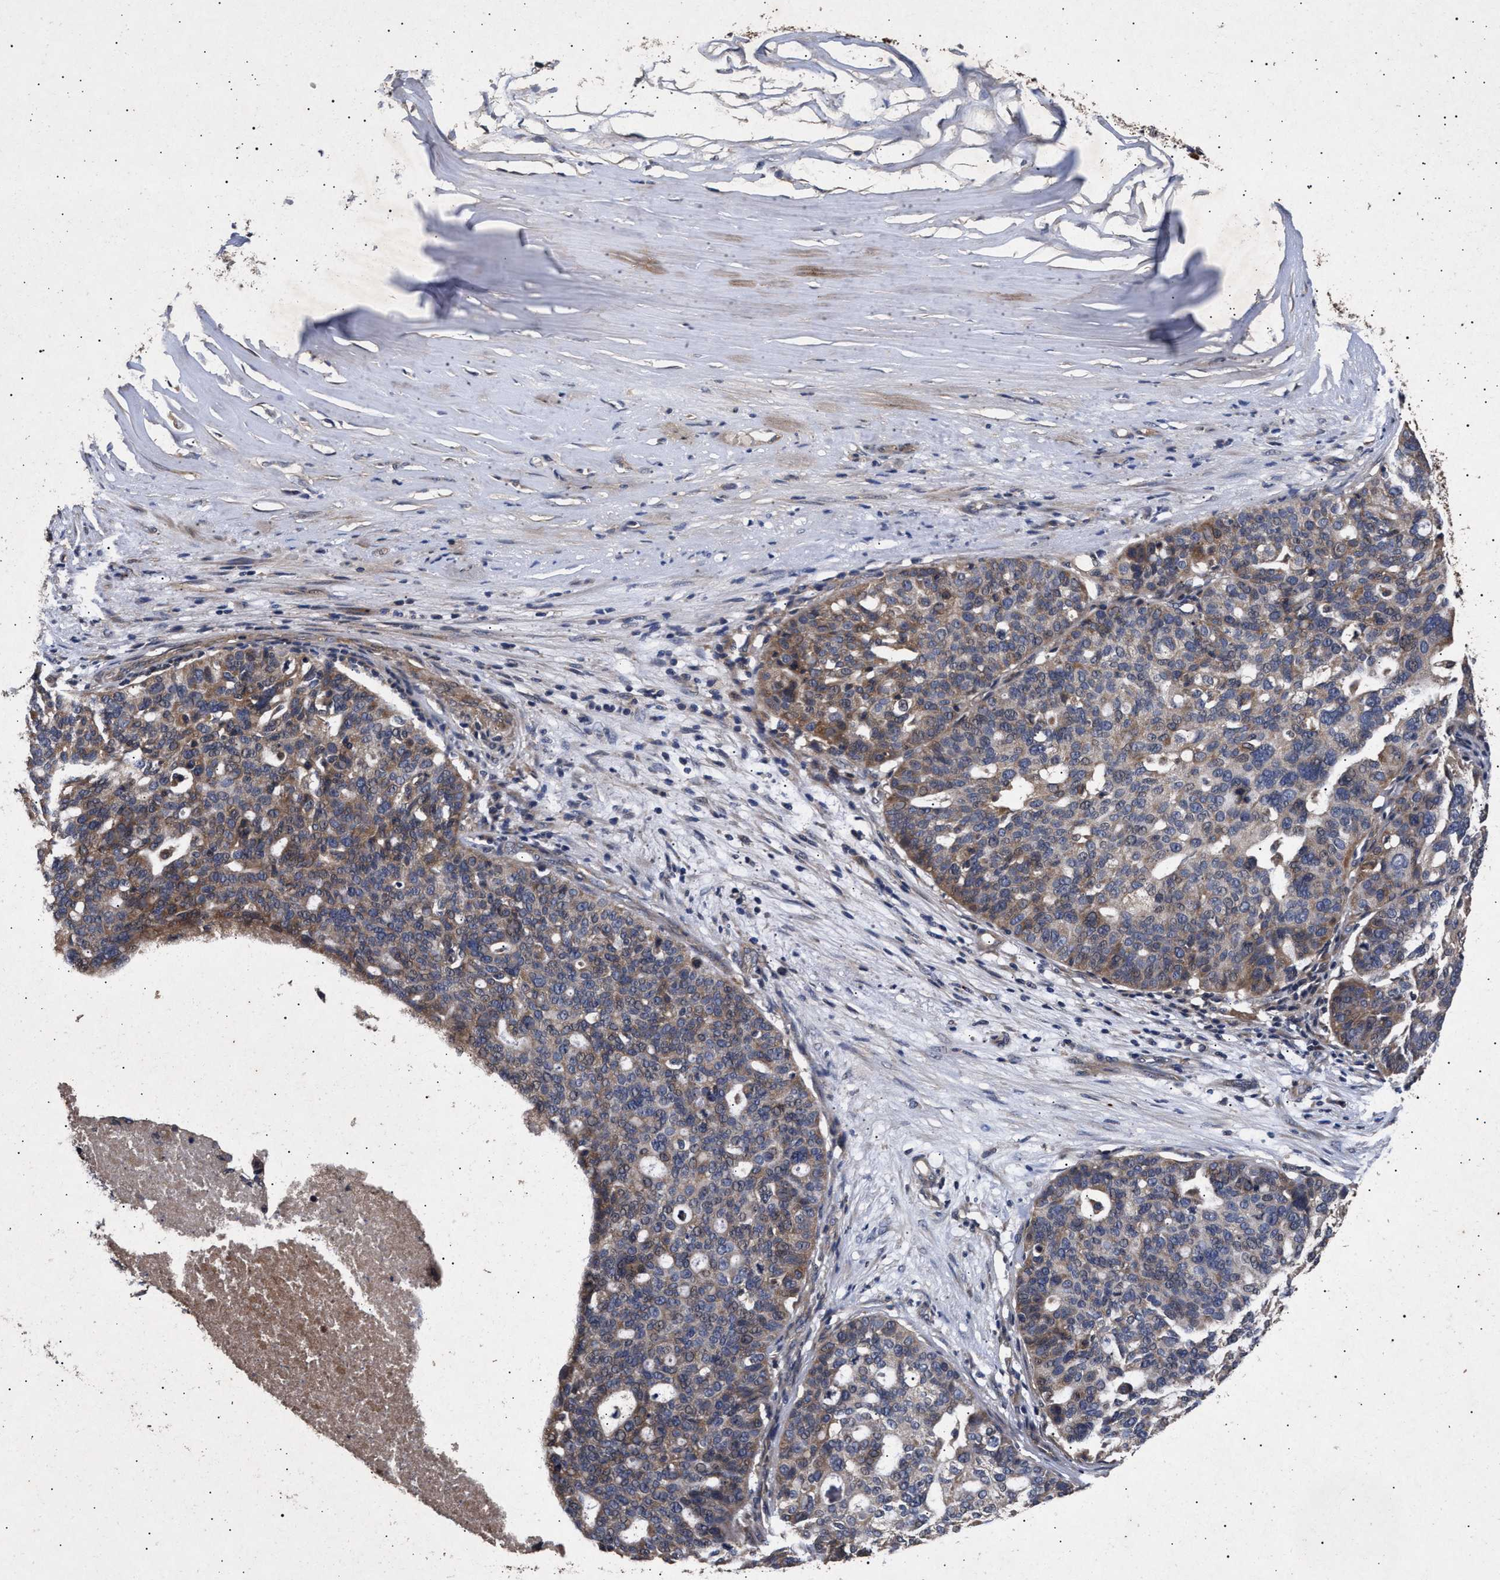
{"staining": {"intensity": "moderate", "quantity": "25%-75%", "location": "cytoplasmic/membranous"}, "tissue": "ovarian cancer", "cell_type": "Tumor cells", "image_type": "cancer", "snomed": [{"axis": "morphology", "description": "Cystadenocarcinoma, serous, NOS"}, {"axis": "topography", "description": "Ovary"}], "caption": "Protein staining of ovarian cancer tissue demonstrates moderate cytoplasmic/membranous positivity in about 25%-75% of tumor cells.", "gene": "ITGB5", "patient": {"sex": "female", "age": 59}}